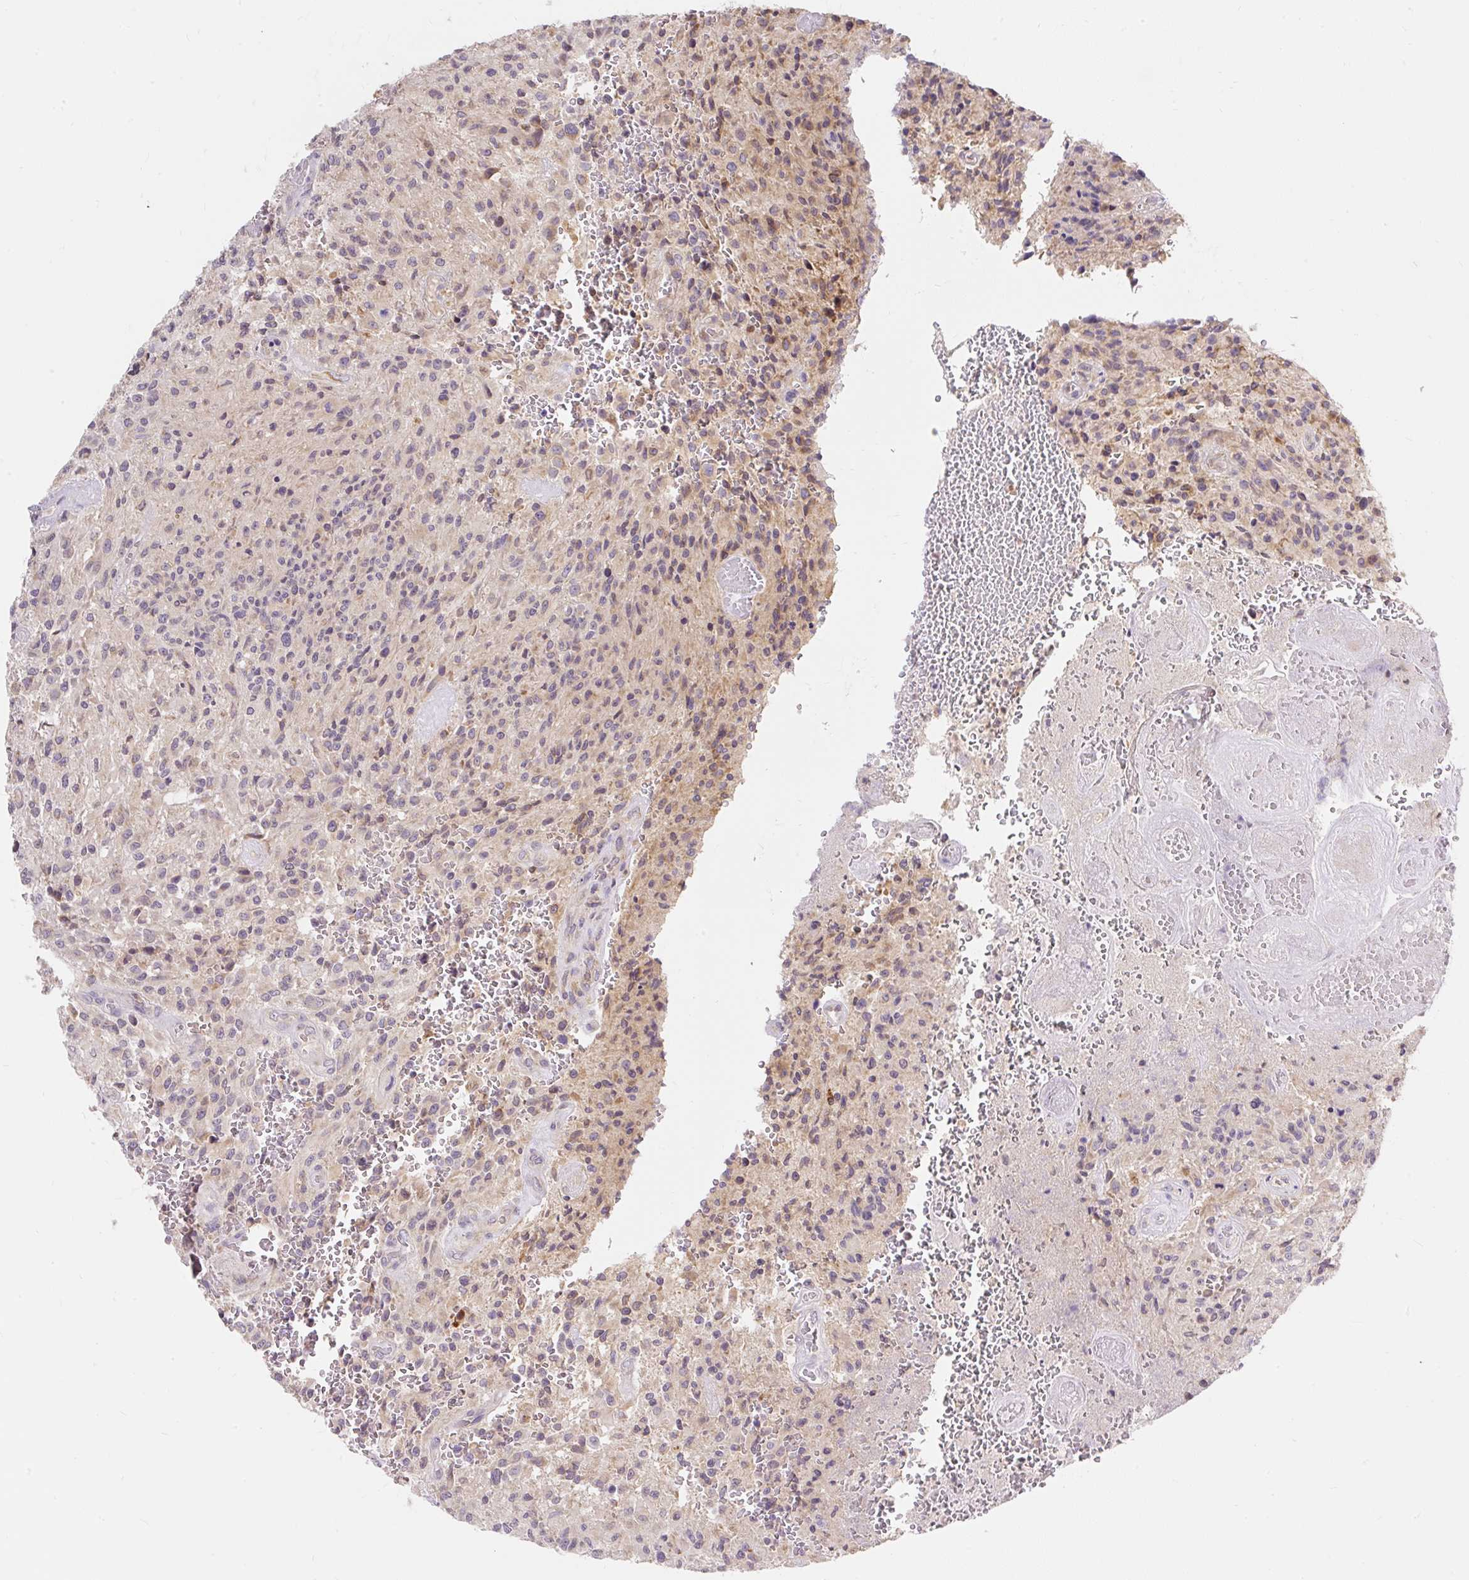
{"staining": {"intensity": "weak", "quantity": "<25%", "location": "cytoplasmic/membranous"}, "tissue": "glioma", "cell_type": "Tumor cells", "image_type": "cancer", "snomed": [{"axis": "morphology", "description": "Normal tissue, NOS"}, {"axis": "morphology", "description": "Glioma, malignant, High grade"}, {"axis": "topography", "description": "Cerebral cortex"}], "caption": "Immunohistochemistry image of neoplastic tissue: human glioma stained with DAB displays no significant protein positivity in tumor cells.", "gene": "SEC63", "patient": {"sex": "male", "age": 56}}